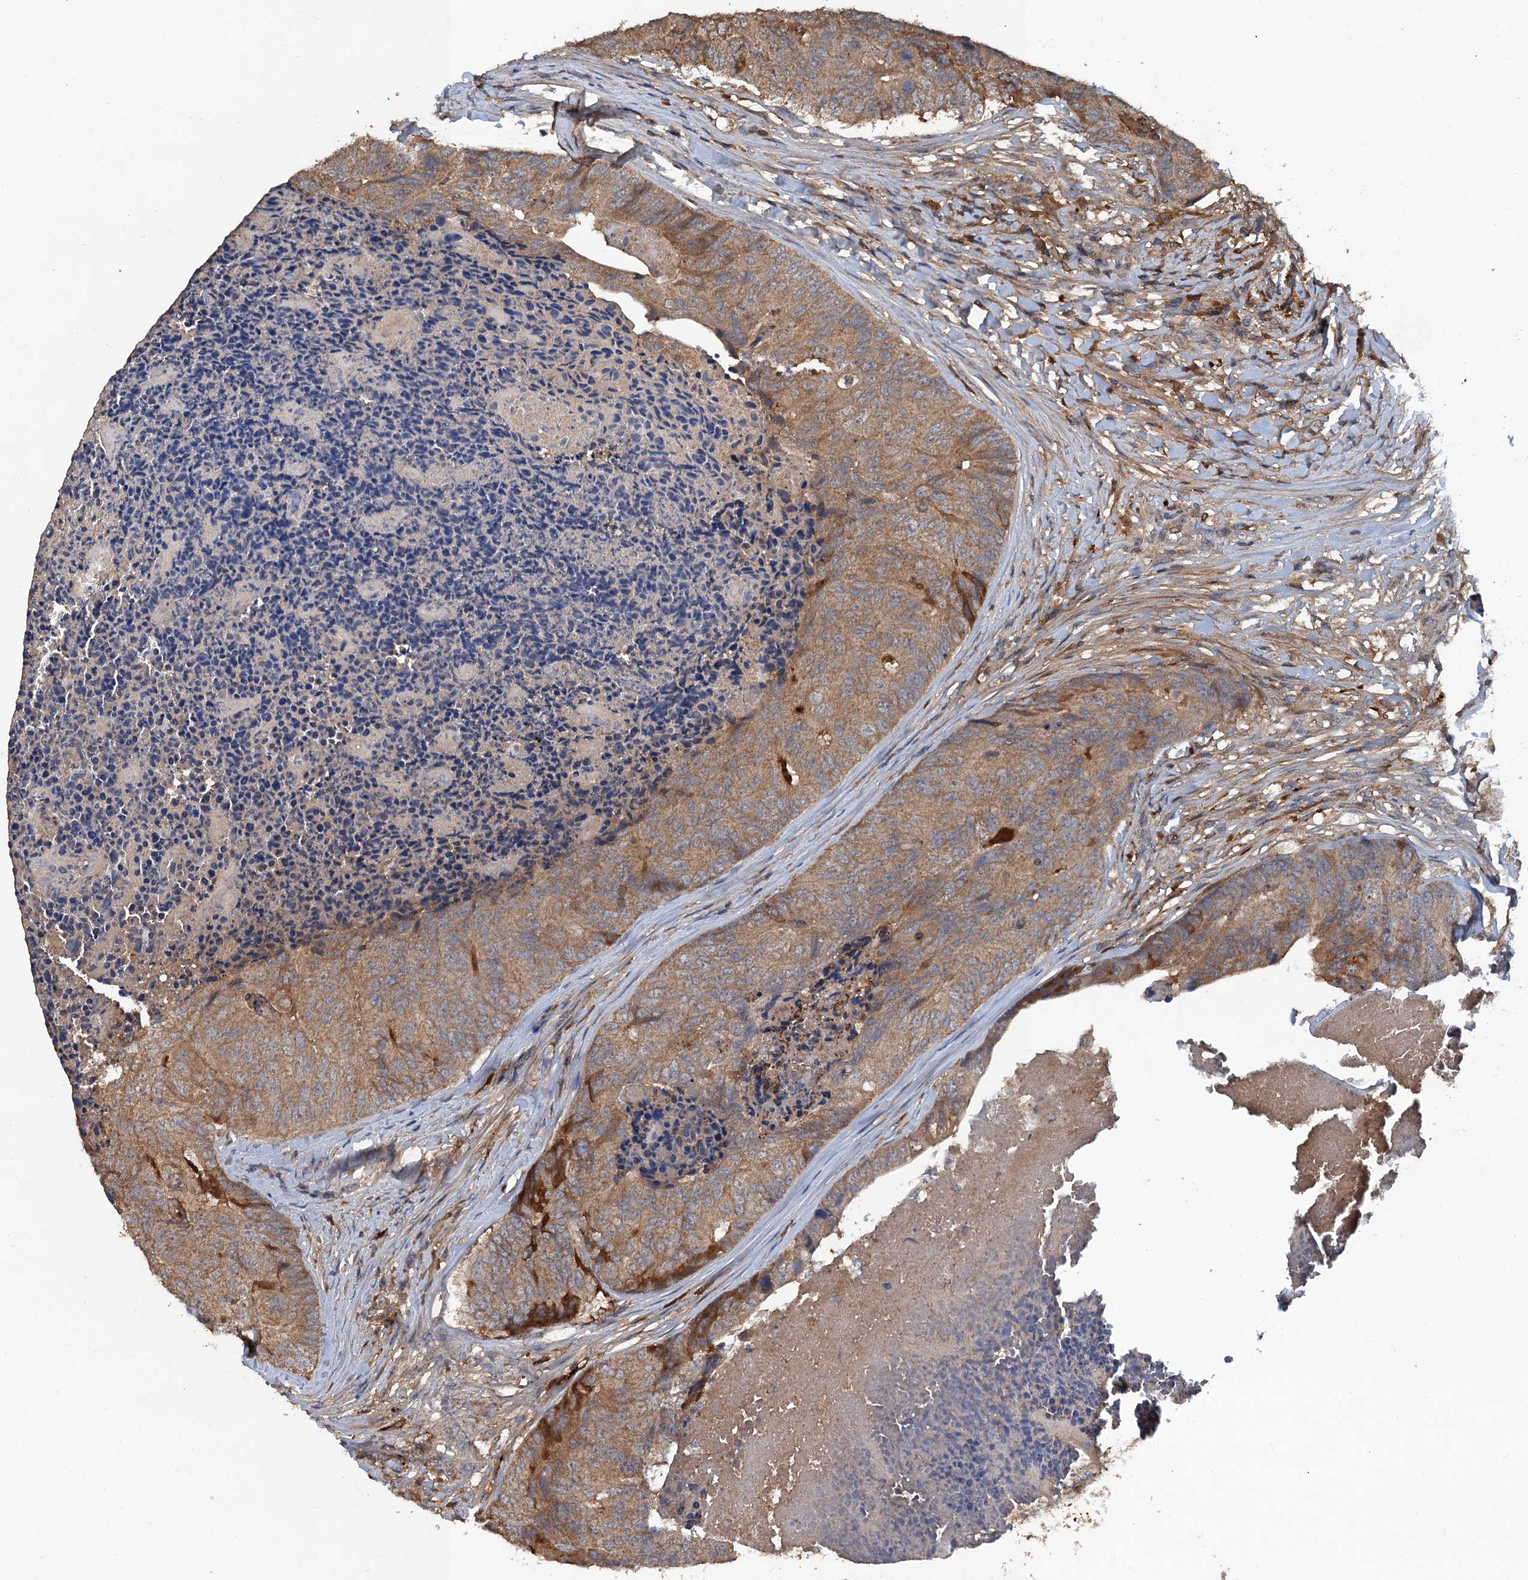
{"staining": {"intensity": "moderate", "quantity": ">75%", "location": "cytoplasmic/membranous"}, "tissue": "colorectal cancer", "cell_type": "Tumor cells", "image_type": "cancer", "snomed": [{"axis": "morphology", "description": "Adenocarcinoma, NOS"}, {"axis": "topography", "description": "Colon"}], "caption": "High-magnification brightfield microscopy of colorectal cancer stained with DAB (3,3'-diaminobenzidine) (brown) and counterstained with hematoxylin (blue). tumor cells exhibit moderate cytoplasmic/membranous staining is seen in about>75% of cells.", "gene": "HAPLN3", "patient": {"sex": "female", "age": 67}}